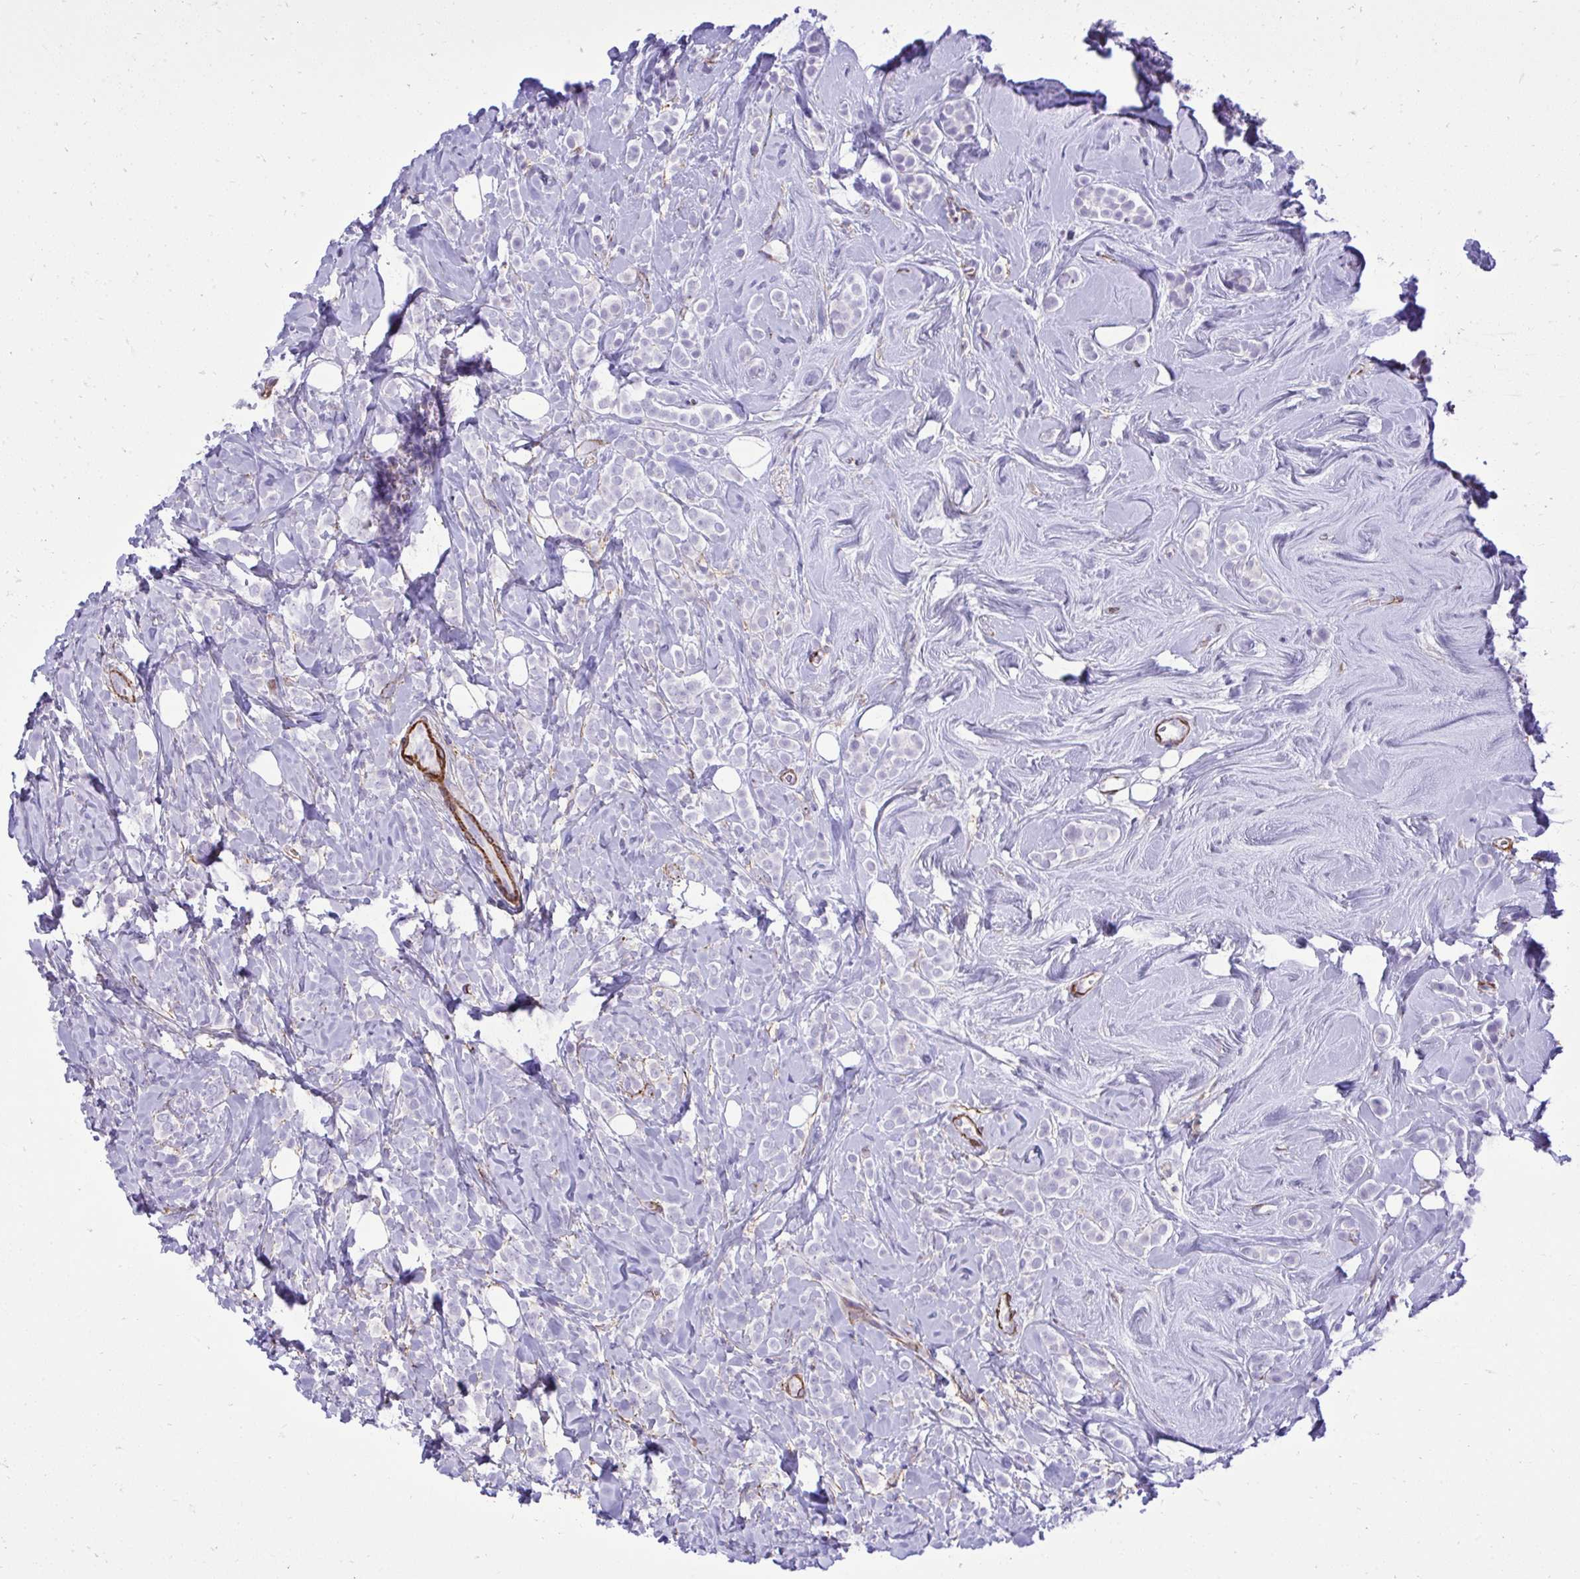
{"staining": {"intensity": "negative", "quantity": "none", "location": "none"}, "tissue": "breast cancer", "cell_type": "Tumor cells", "image_type": "cancer", "snomed": [{"axis": "morphology", "description": "Lobular carcinoma"}, {"axis": "topography", "description": "Breast"}], "caption": "A photomicrograph of lobular carcinoma (breast) stained for a protein demonstrates no brown staining in tumor cells.", "gene": "PITPNM3", "patient": {"sex": "female", "age": 49}}